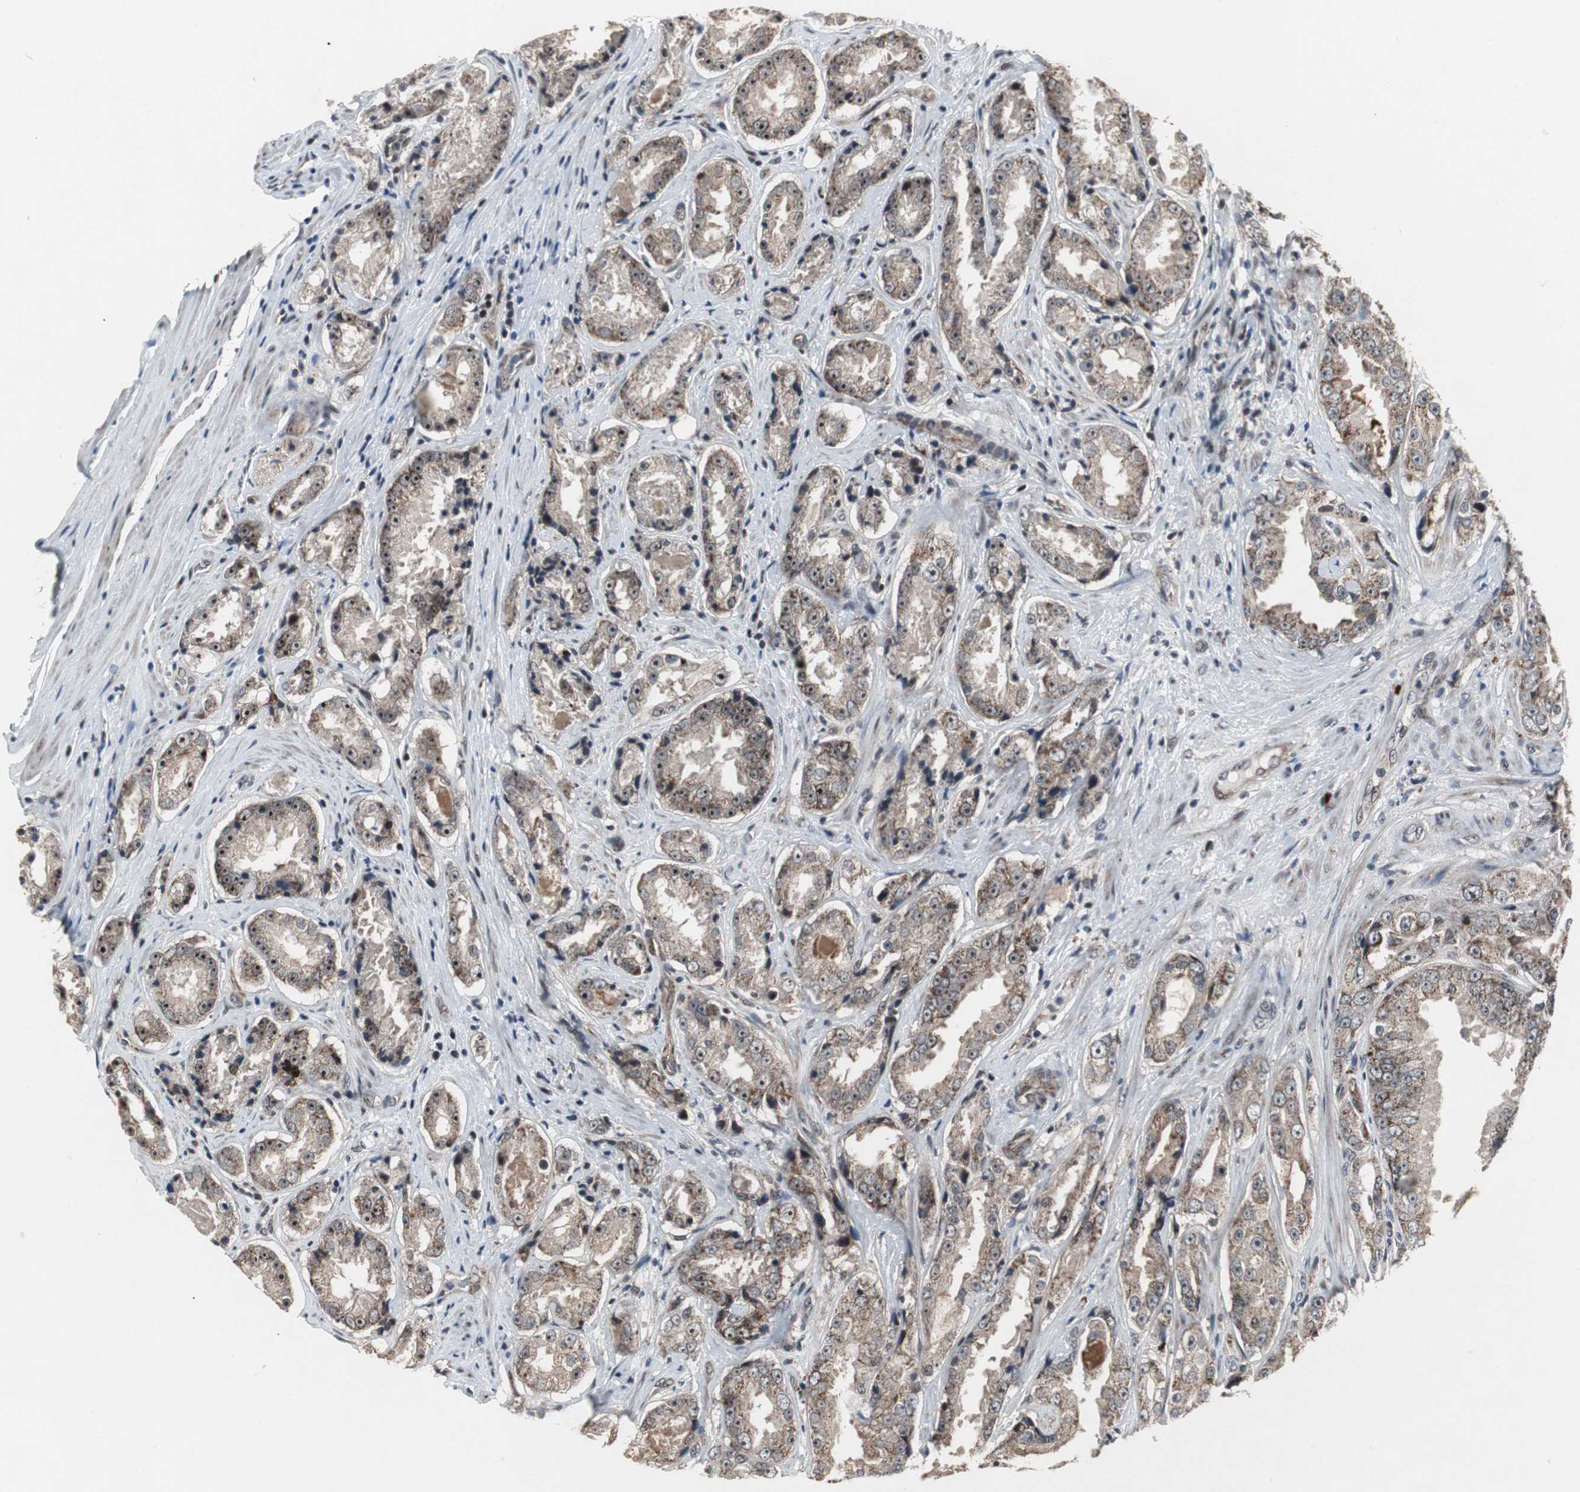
{"staining": {"intensity": "strong", "quantity": ">75%", "location": "cytoplasmic/membranous"}, "tissue": "prostate cancer", "cell_type": "Tumor cells", "image_type": "cancer", "snomed": [{"axis": "morphology", "description": "Adenocarcinoma, Medium grade"}, {"axis": "topography", "description": "Prostate"}], "caption": "This is a micrograph of IHC staining of prostate medium-grade adenocarcinoma, which shows strong expression in the cytoplasmic/membranous of tumor cells.", "gene": "MRPL40", "patient": {"sex": "male", "age": 70}}